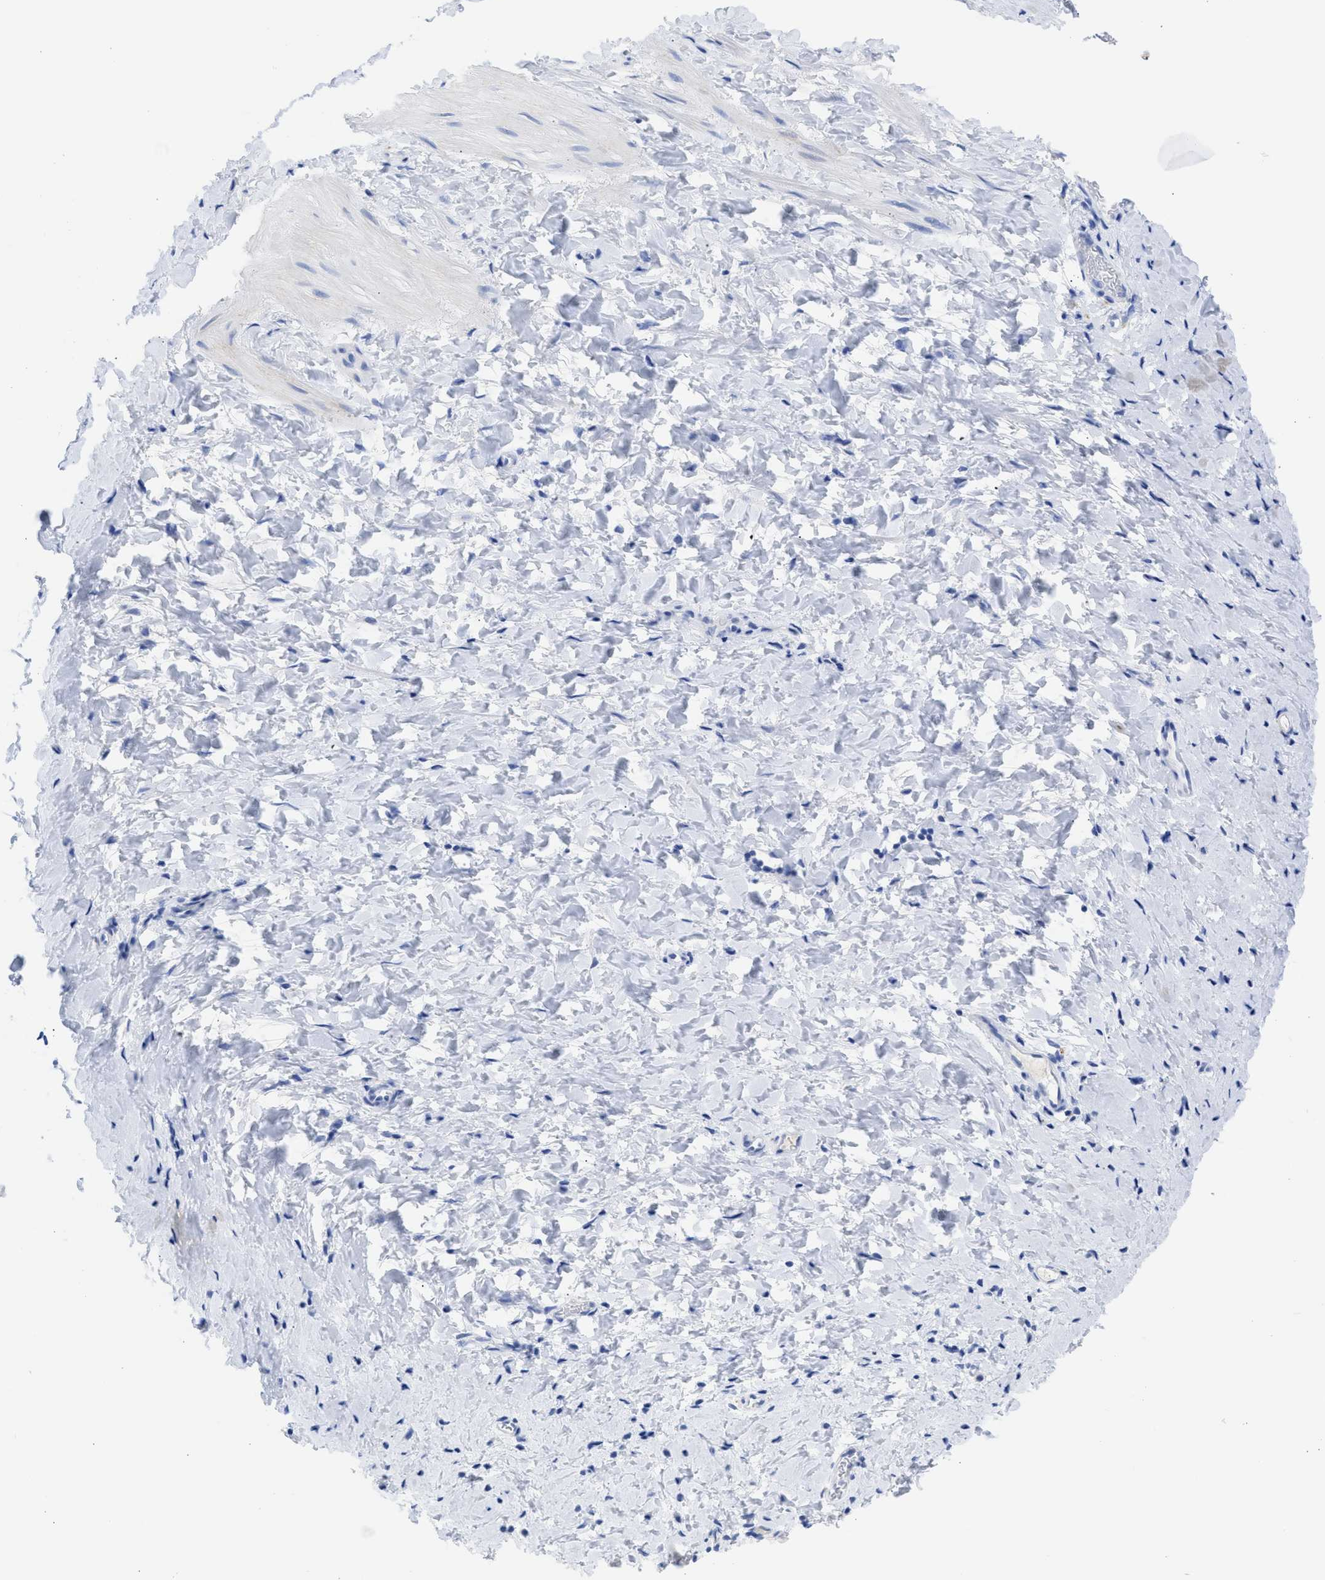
{"staining": {"intensity": "negative", "quantity": "none", "location": "none"}, "tissue": "smooth muscle", "cell_type": "Smooth muscle cells", "image_type": "normal", "snomed": [{"axis": "morphology", "description": "Normal tissue, NOS"}, {"axis": "topography", "description": "Smooth muscle"}], "caption": "Immunohistochemistry (IHC) image of unremarkable smooth muscle: smooth muscle stained with DAB (3,3'-diaminobenzidine) demonstrates no significant protein staining in smooth muscle cells. (IHC, brightfield microscopy, high magnification).", "gene": "NCAM1", "patient": {"sex": "male", "age": 16}}